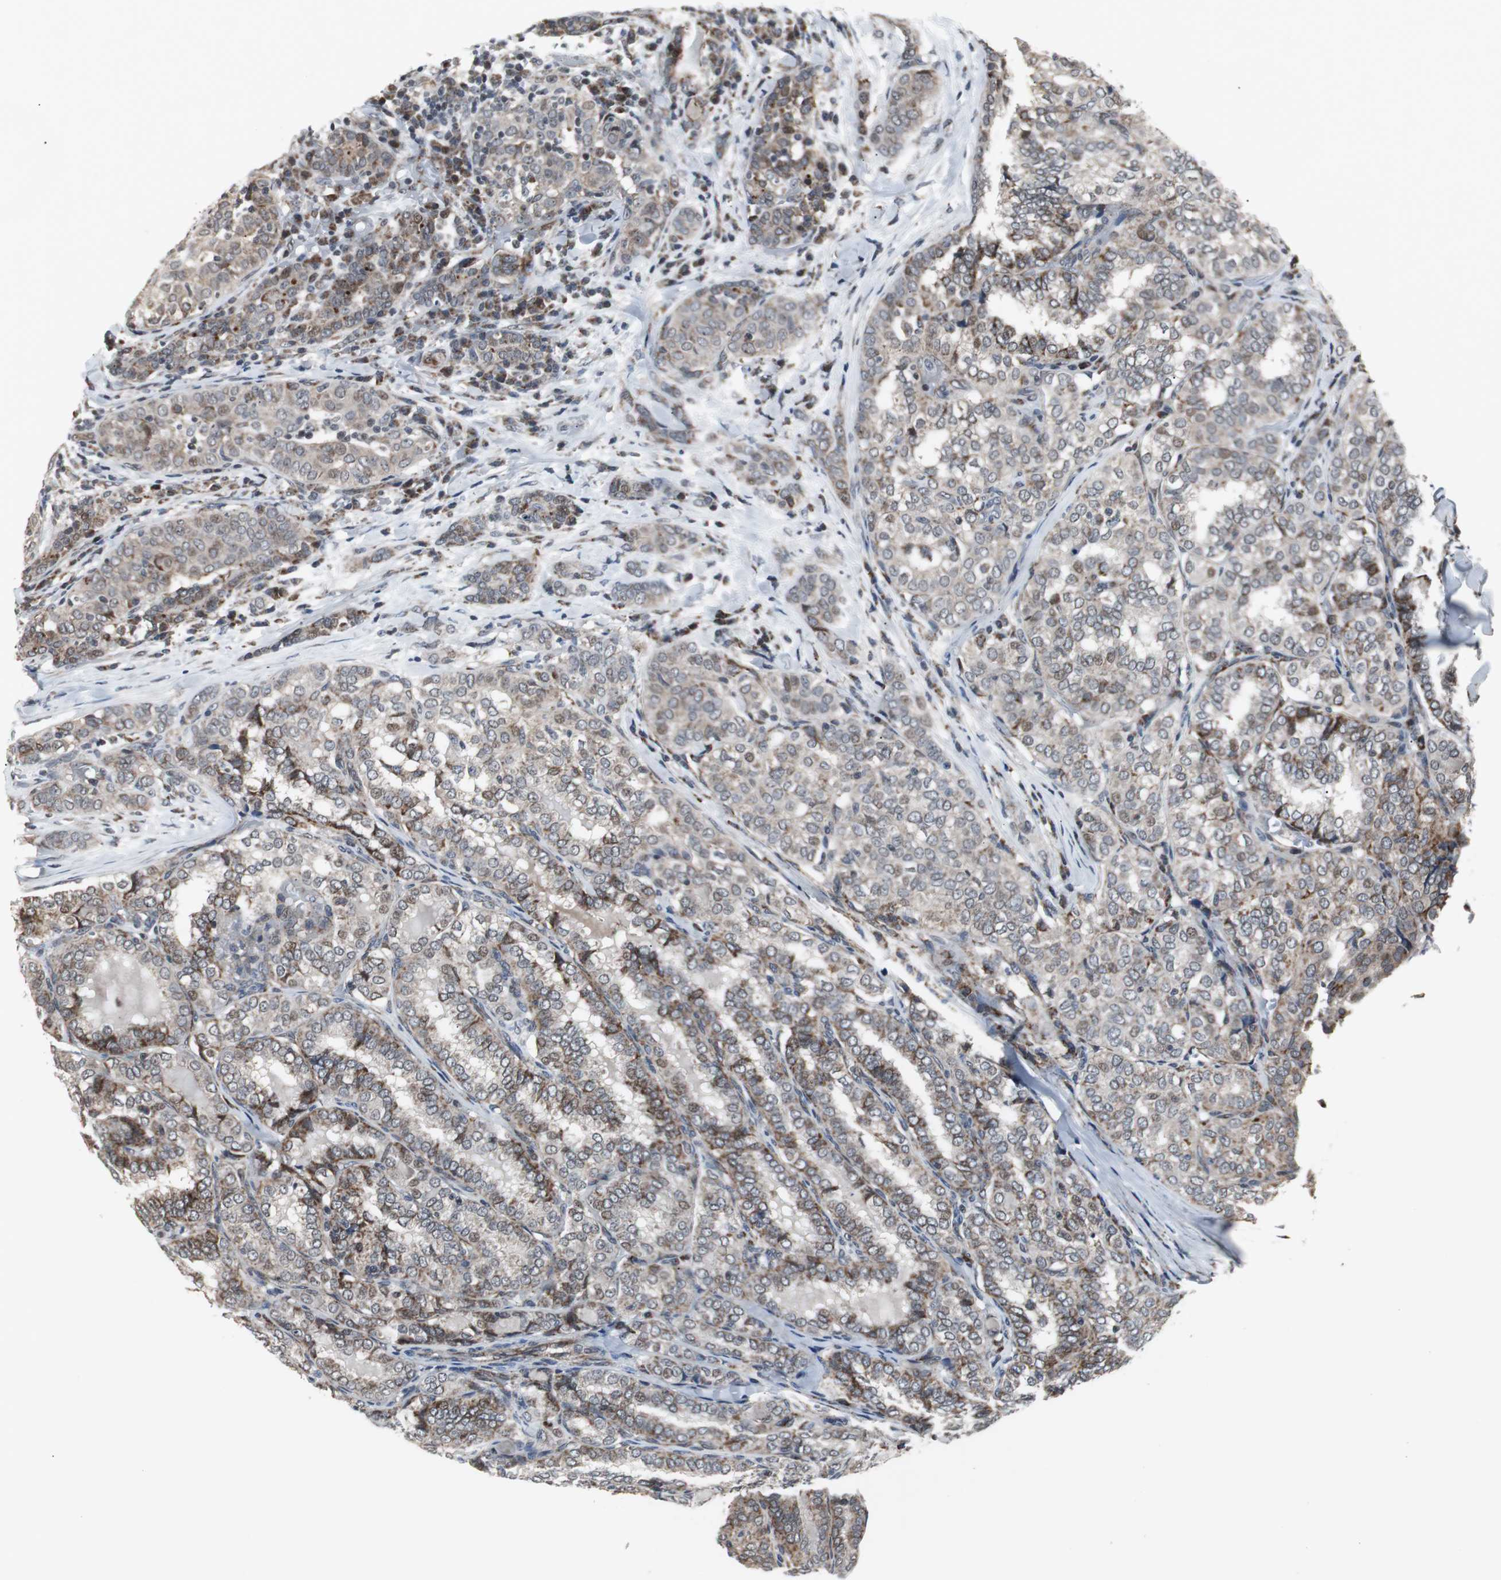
{"staining": {"intensity": "moderate", "quantity": "25%-75%", "location": "cytoplasmic/membranous"}, "tissue": "thyroid cancer", "cell_type": "Tumor cells", "image_type": "cancer", "snomed": [{"axis": "morphology", "description": "Papillary adenocarcinoma, NOS"}, {"axis": "topography", "description": "Thyroid gland"}], "caption": "Brown immunohistochemical staining in thyroid cancer (papillary adenocarcinoma) demonstrates moderate cytoplasmic/membranous expression in approximately 25%-75% of tumor cells. (DAB = brown stain, brightfield microscopy at high magnification).", "gene": "MRPL40", "patient": {"sex": "female", "age": 30}}